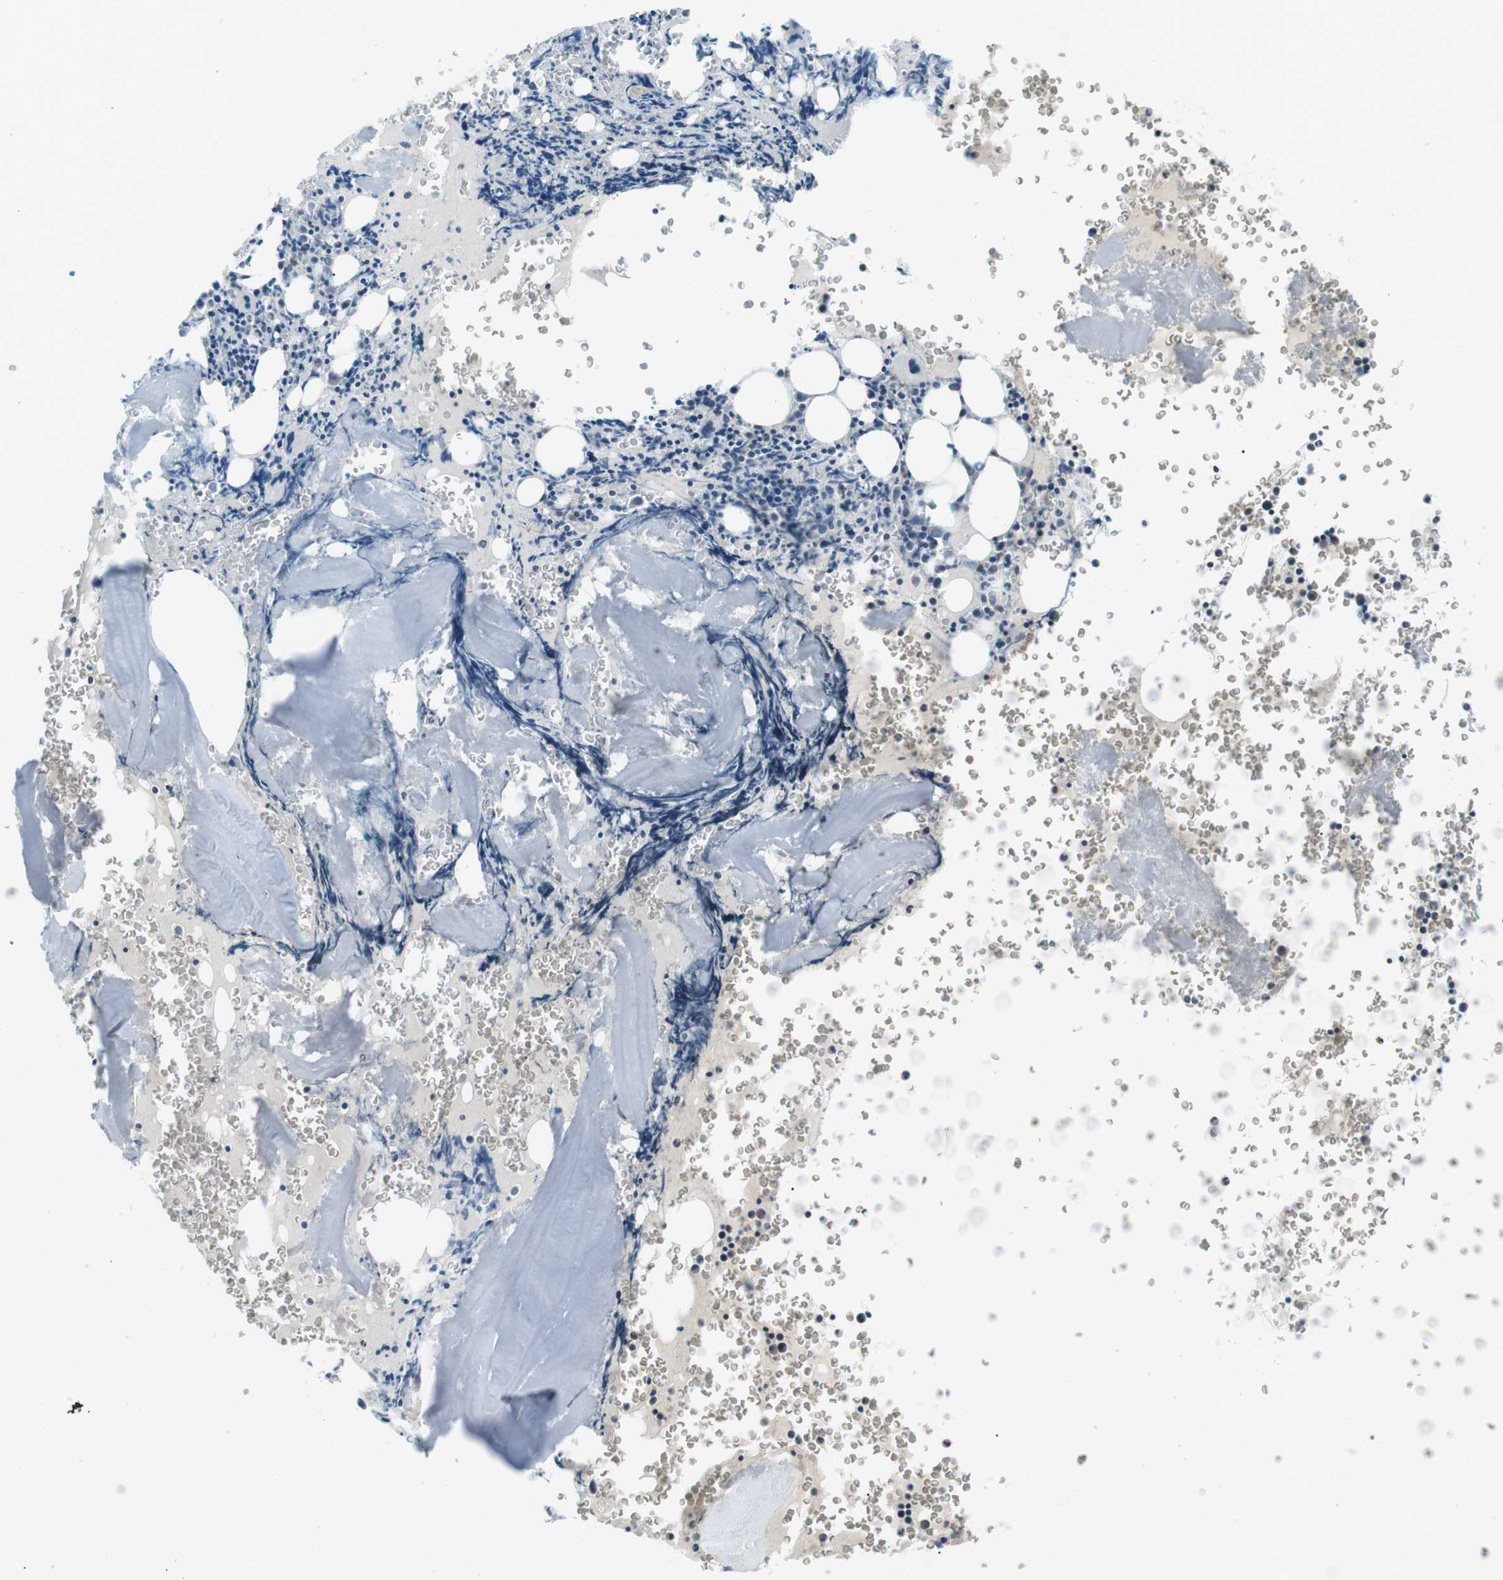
{"staining": {"intensity": "moderate", "quantity": "<25%", "location": "cytoplasmic/membranous"}, "tissue": "bone marrow", "cell_type": "Hematopoietic cells", "image_type": "normal", "snomed": [{"axis": "morphology", "description": "Normal tissue, NOS"}, {"axis": "morphology", "description": "Inflammation, NOS"}, {"axis": "topography", "description": "Bone marrow"}], "caption": "Protein staining by immunohistochemistry (IHC) displays moderate cytoplasmic/membranous staining in about <25% of hematopoietic cells in unremarkable bone marrow.", "gene": "TMEM74", "patient": {"sex": "male", "age": 37}}